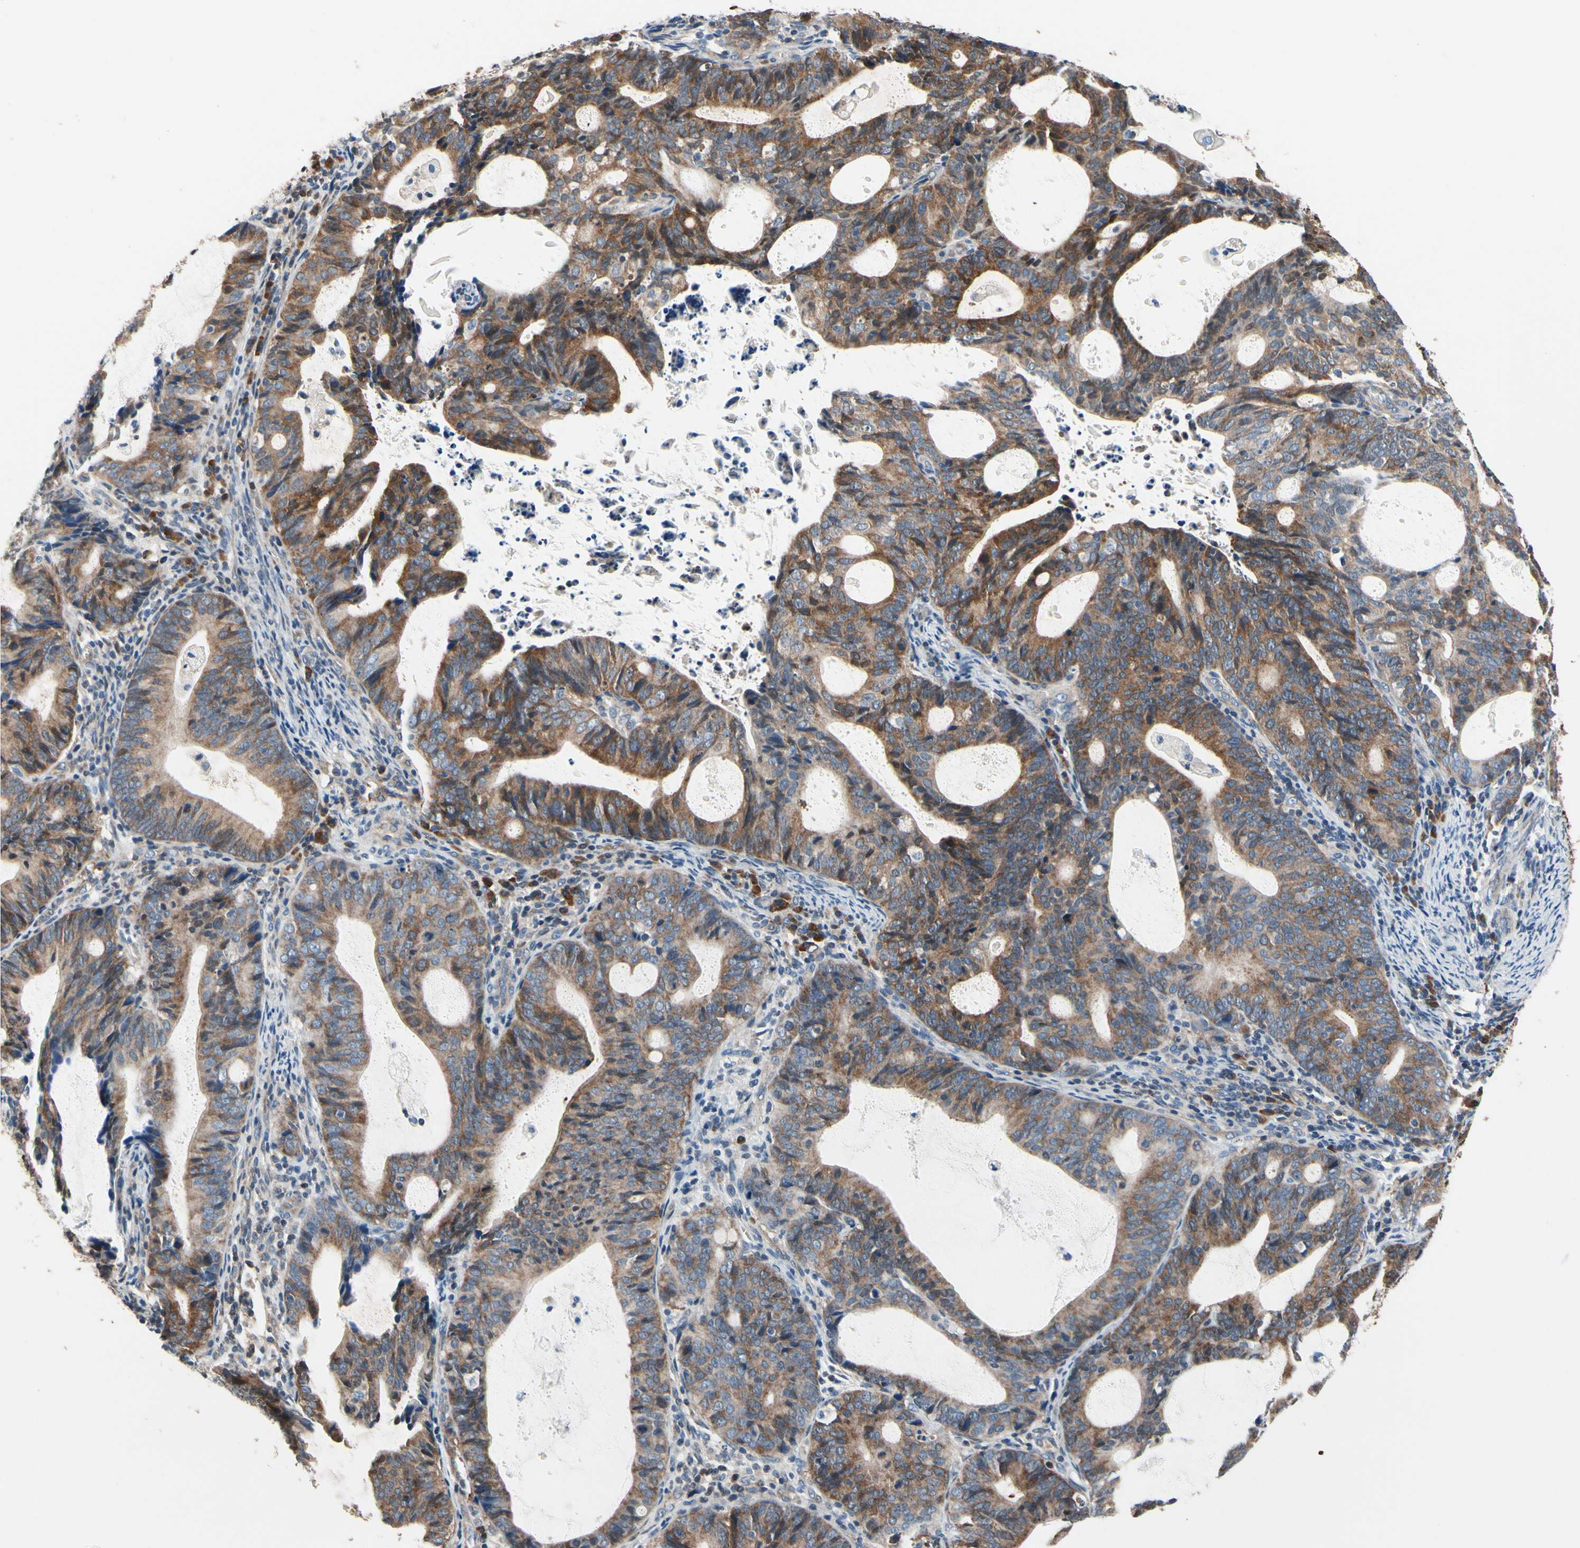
{"staining": {"intensity": "moderate", "quantity": ">75%", "location": "cytoplasmic/membranous"}, "tissue": "endometrial cancer", "cell_type": "Tumor cells", "image_type": "cancer", "snomed": [{"axis": "morphology", "description": "Adenocarcinoma, NOS"}, {"axis": "topography", "description": "Uterus"}], "caption": "There is medium levels of moderate cytoplasmic/membranous positivity in tumor cells of adenocarcinoma (endometrial), as demonstrated by immunohistochemical staining (brown color).", "gene": "PRDX2", "patient": {"sex": "female", "age": 83}}